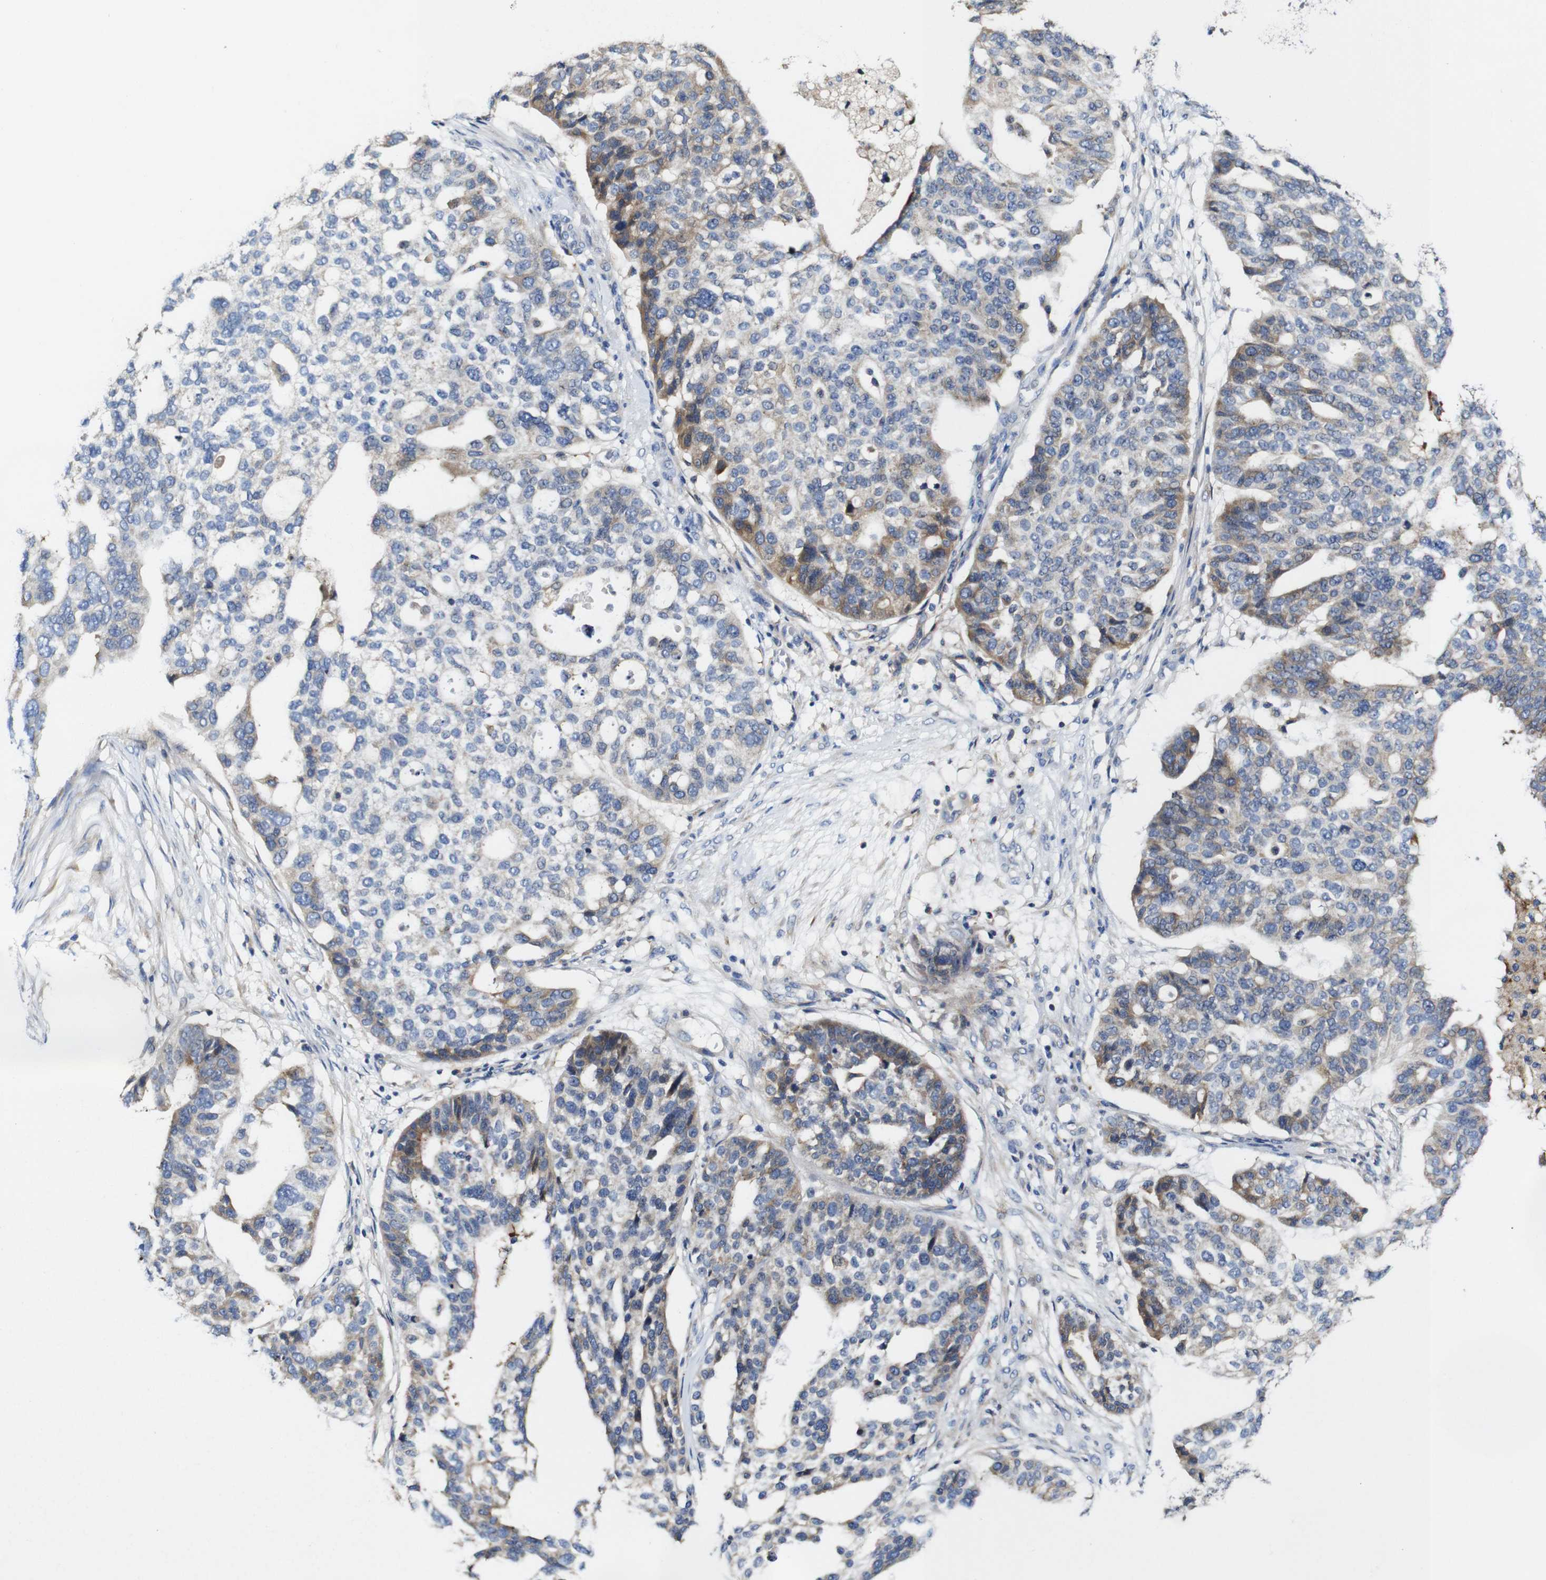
{"staining": {"intensity": "moderate", "quantity": "<25%", "location": "cytoplasmic/membranous"}, "tissue": "ovarian cancer", "cell_type": "Tumor cells", "image_type": "cancer", "snomed": [{"axis": "morphology", "description": "Cystadenocarcinoma, serous, NOS"}, {"axis": "topography", "description": "Ovary"}], "caption": "Human ovarian cancer stained with a brown dye demonstrates moderate cytoplasmic/membranous positive expression in approximately <25% of tumor cells.", "gene": "CLCC1", "patient": {"sex": "female", "age": 59}}